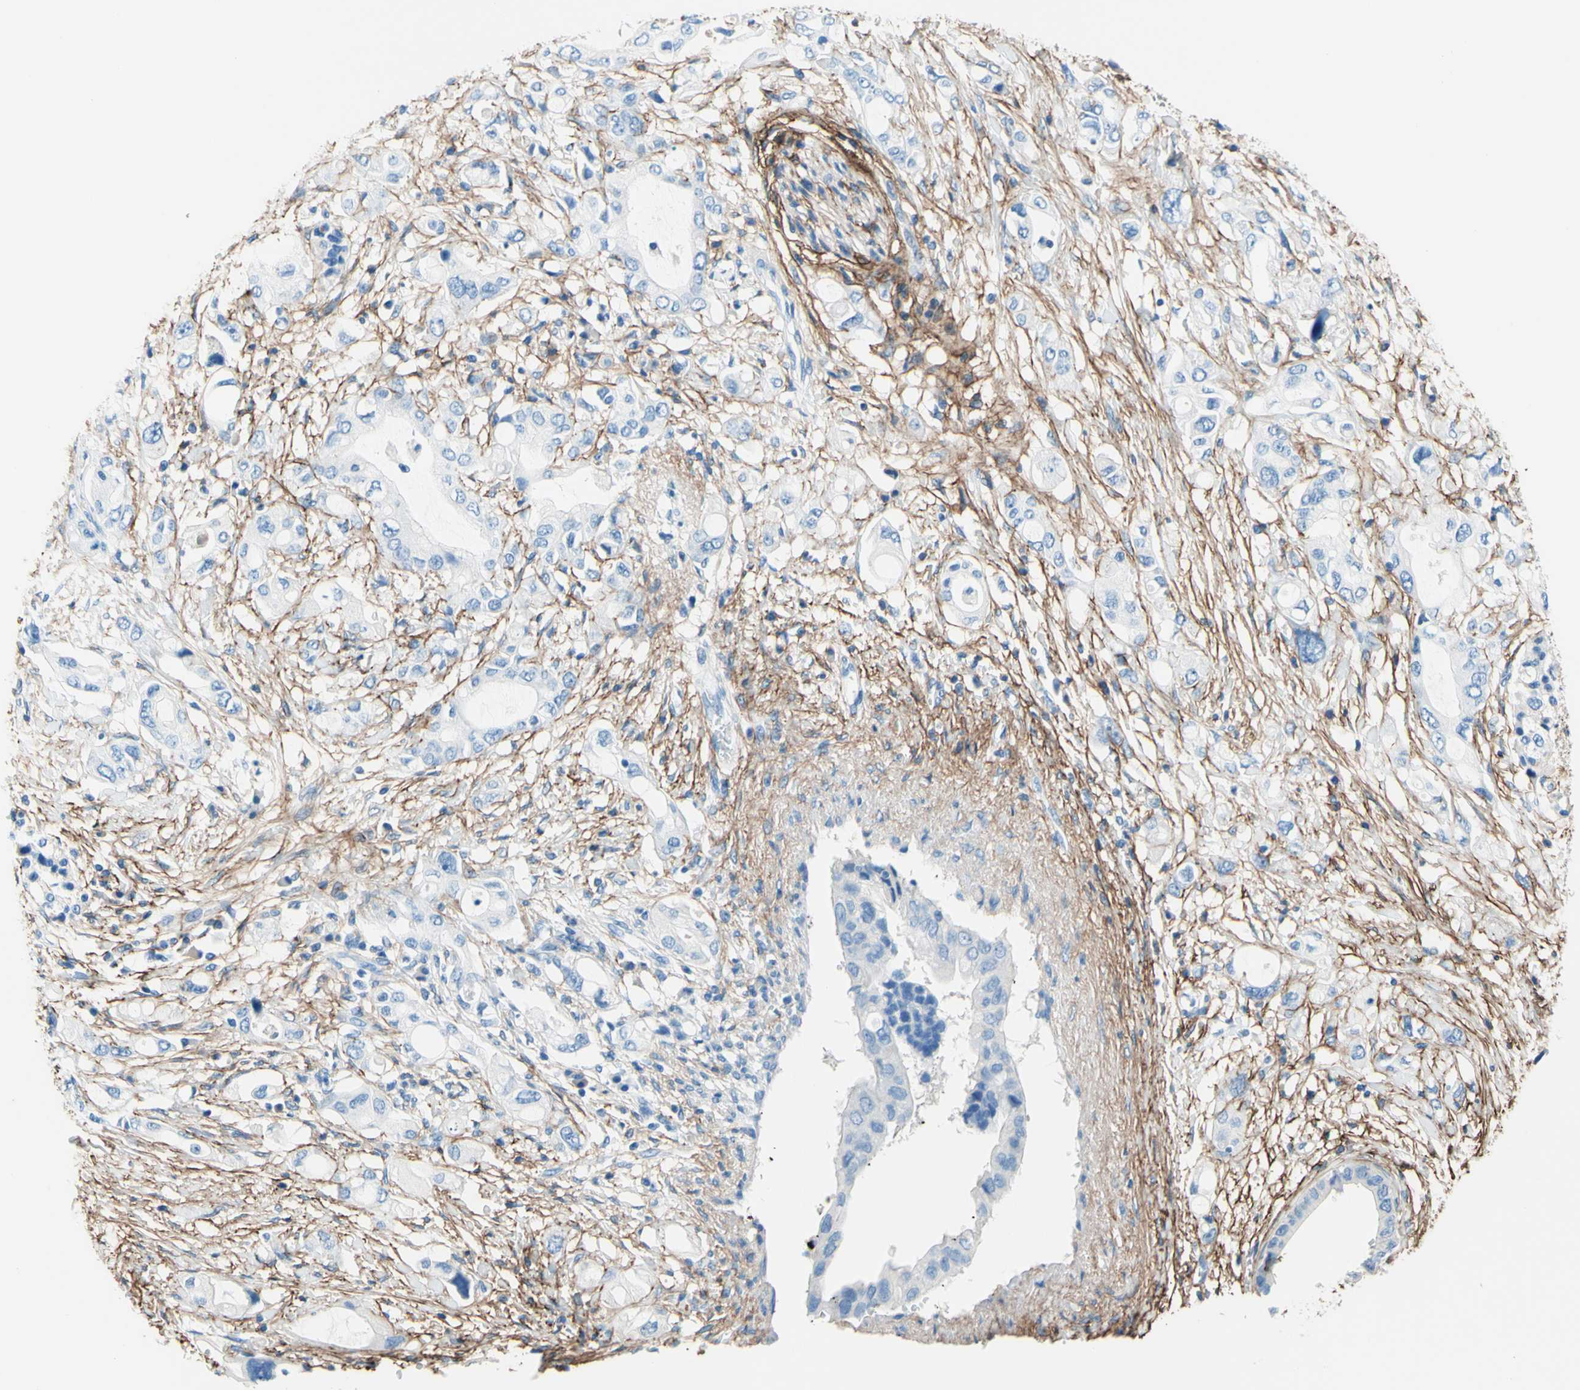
{"staining": {"intensity": "negative", "quantity": "none", "location": "none"}, "tissue": "pancreatic cancer", "cell_type": "Tumor cells", "image_type": "cancer", "snomed": [{"axis": "morphology", "description": "Adenocarcinoma, NOS"}, {"axis": "topography", "description": "Pancreas"}], "caption": "This is an immunohistochemistry (IHC) micrograph of pancreatic cancer (adenocarcinoma). There is no positivity in tumor cells.", "gene": "MFAP5", "patient": {"sex": "female", "age": 56}}